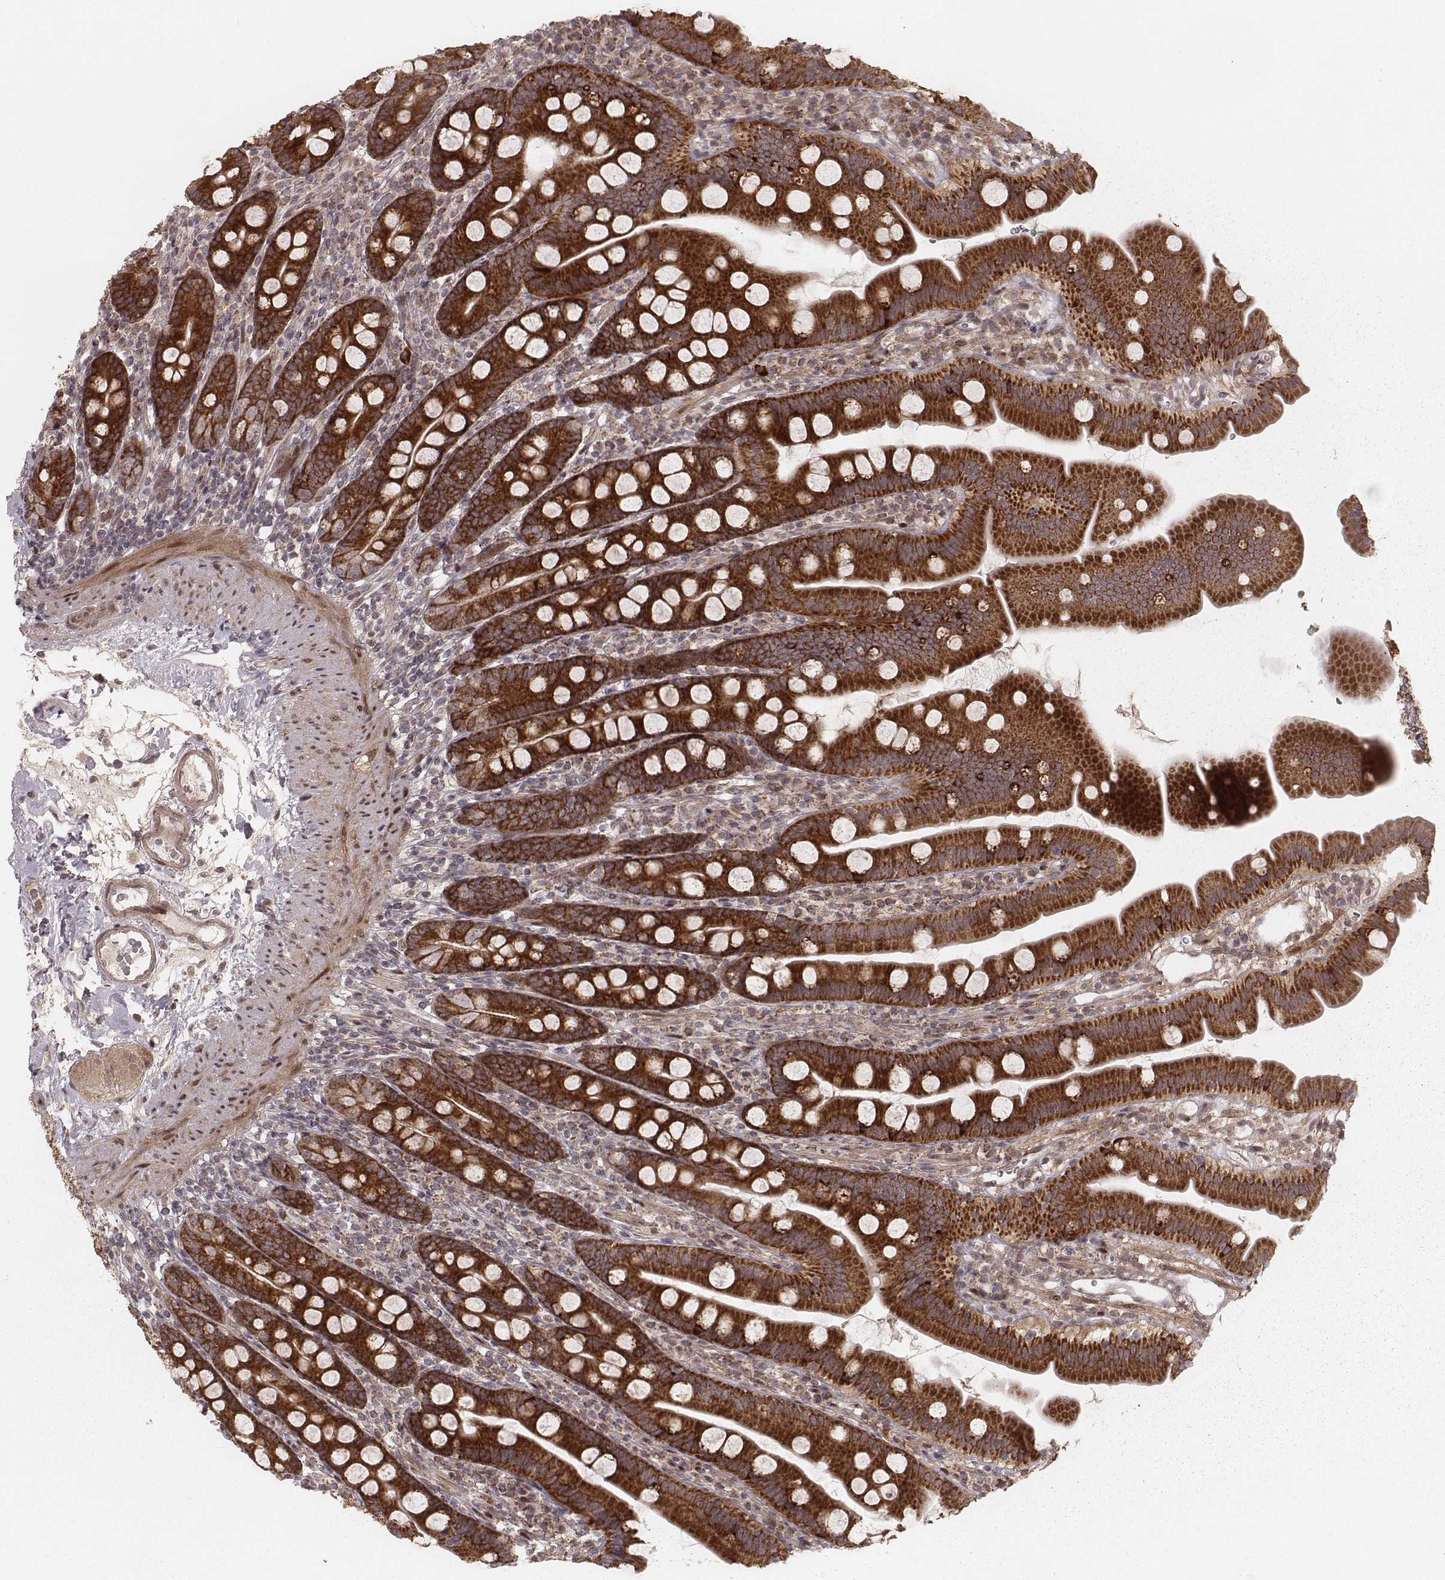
{"staining": {"intensity": "strong", "quantity": ">75%", "location": "cytoplasmic/membranous"}, "tissue": "duodenum", "cell_type": "Glandular cells", "image_type": "normal", "snomed": [{"axis": "morphology", "description": "Normal tissue, NOS"}, {"axis": "topography", "description": "Duodenum"}], "caption": "A high-resolution image shows immunohistochemistry staining of normal duodenum, which shows strong cytoplasmic/membranous positivity in approximately >75% of glandular cells. (Brightfield microscopy of DAB IHC at high magnification).", "gene": "NDUFA7", "patient": {"sex": "female", "age": 67}}